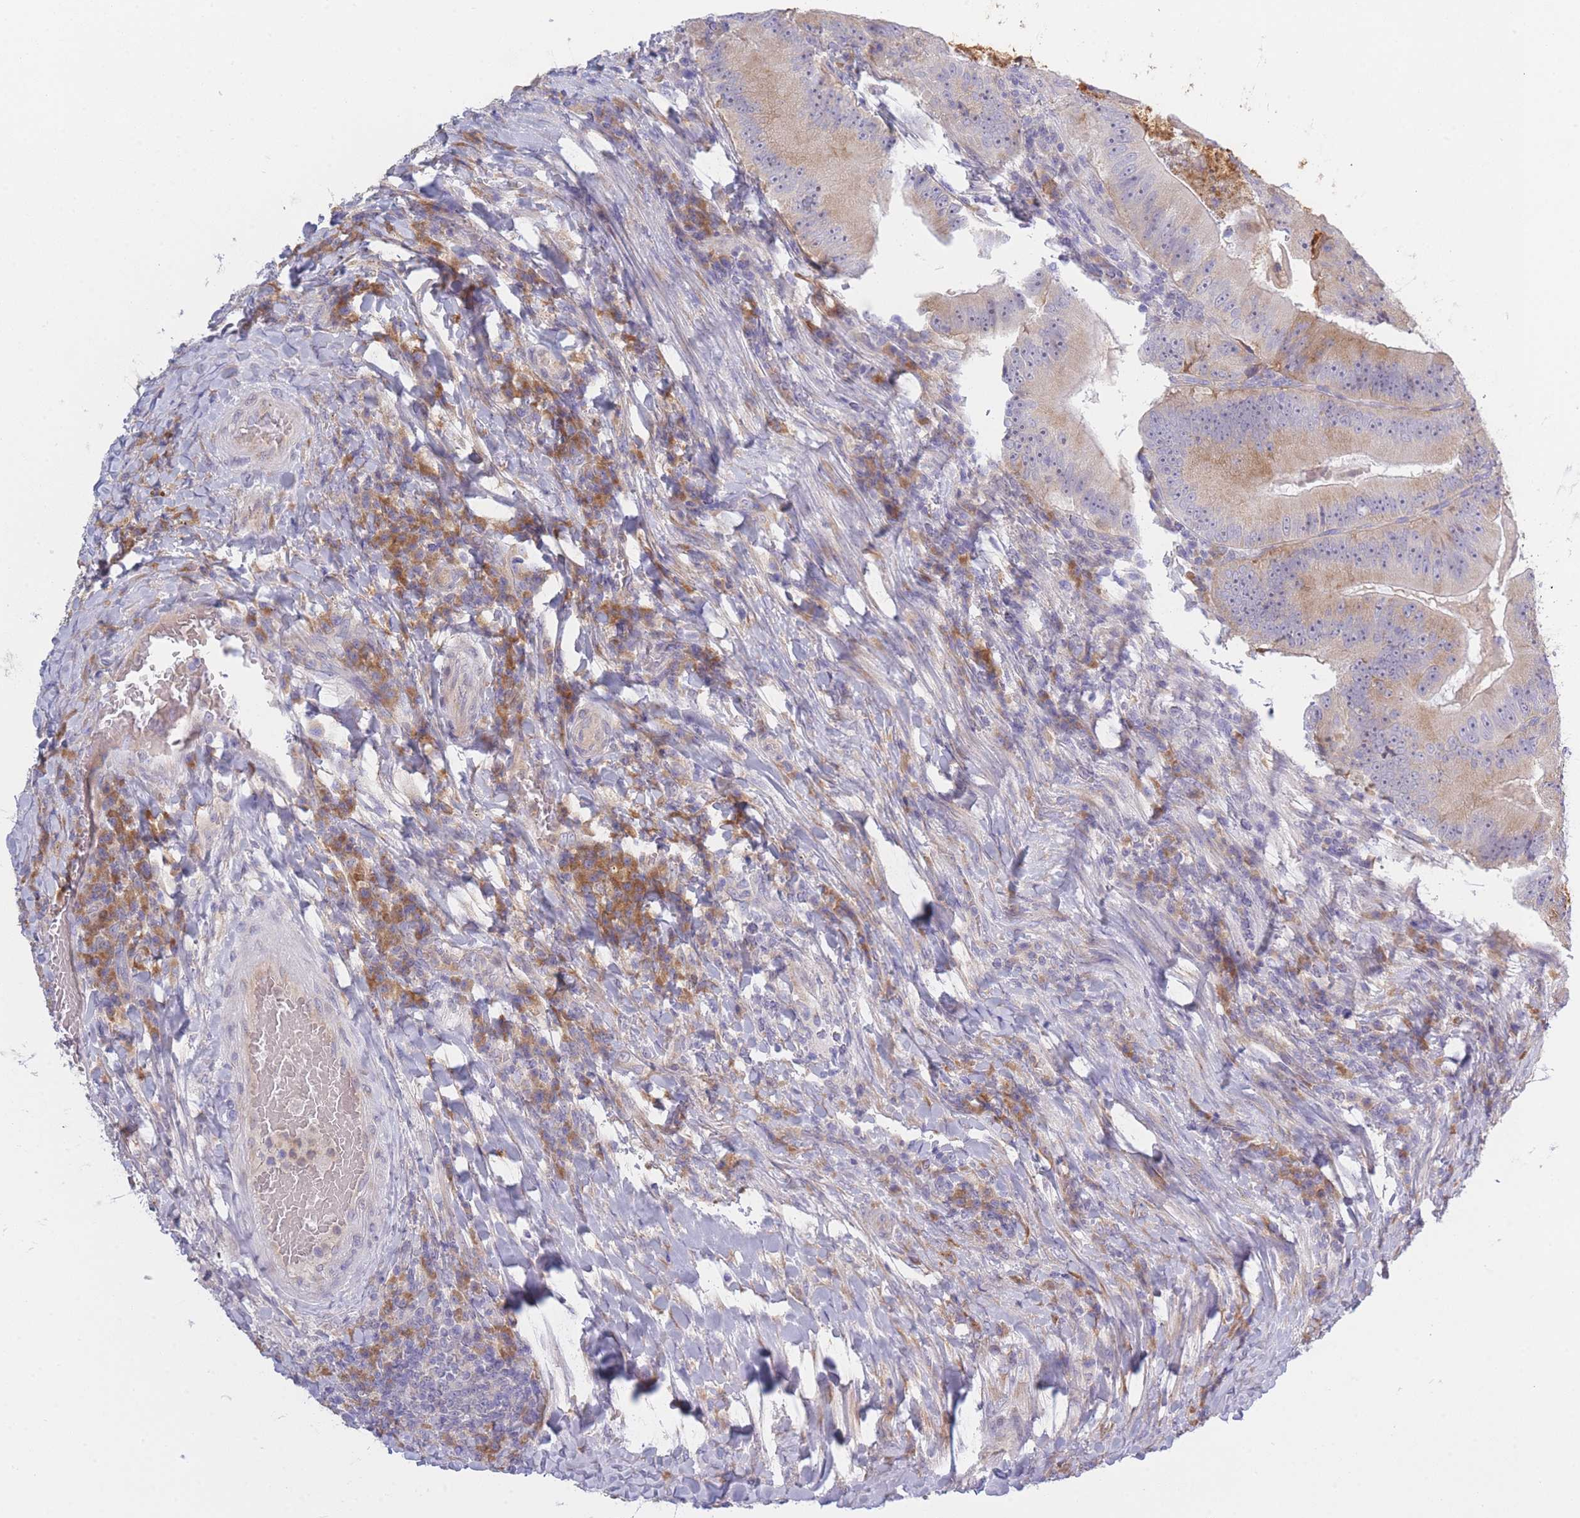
{"staining": {"intensity": "moderate", "quantity": ">75%", "location": "cytoplasmic/membranous"}, "tissue": "colorectal cancer", "cell_type": "Tumor cells", "image_type": "cancer", "snomed": [{"axis": "morphology", "description": "Adenocarcinoma, NOS"}, {"axis": "topography", "description": "Colon"}], "caption": "Immunohistochemical staining of colorectal cancer demonstrates medium levels of moderate cytoplasmic/membranous protein positivity in about >75% of tumor cells. (Brightfield microscopy of DAB IHC at high magnification).", "gene": "NDUFAF6", "patient": {"sex": "female", "age": 86}}